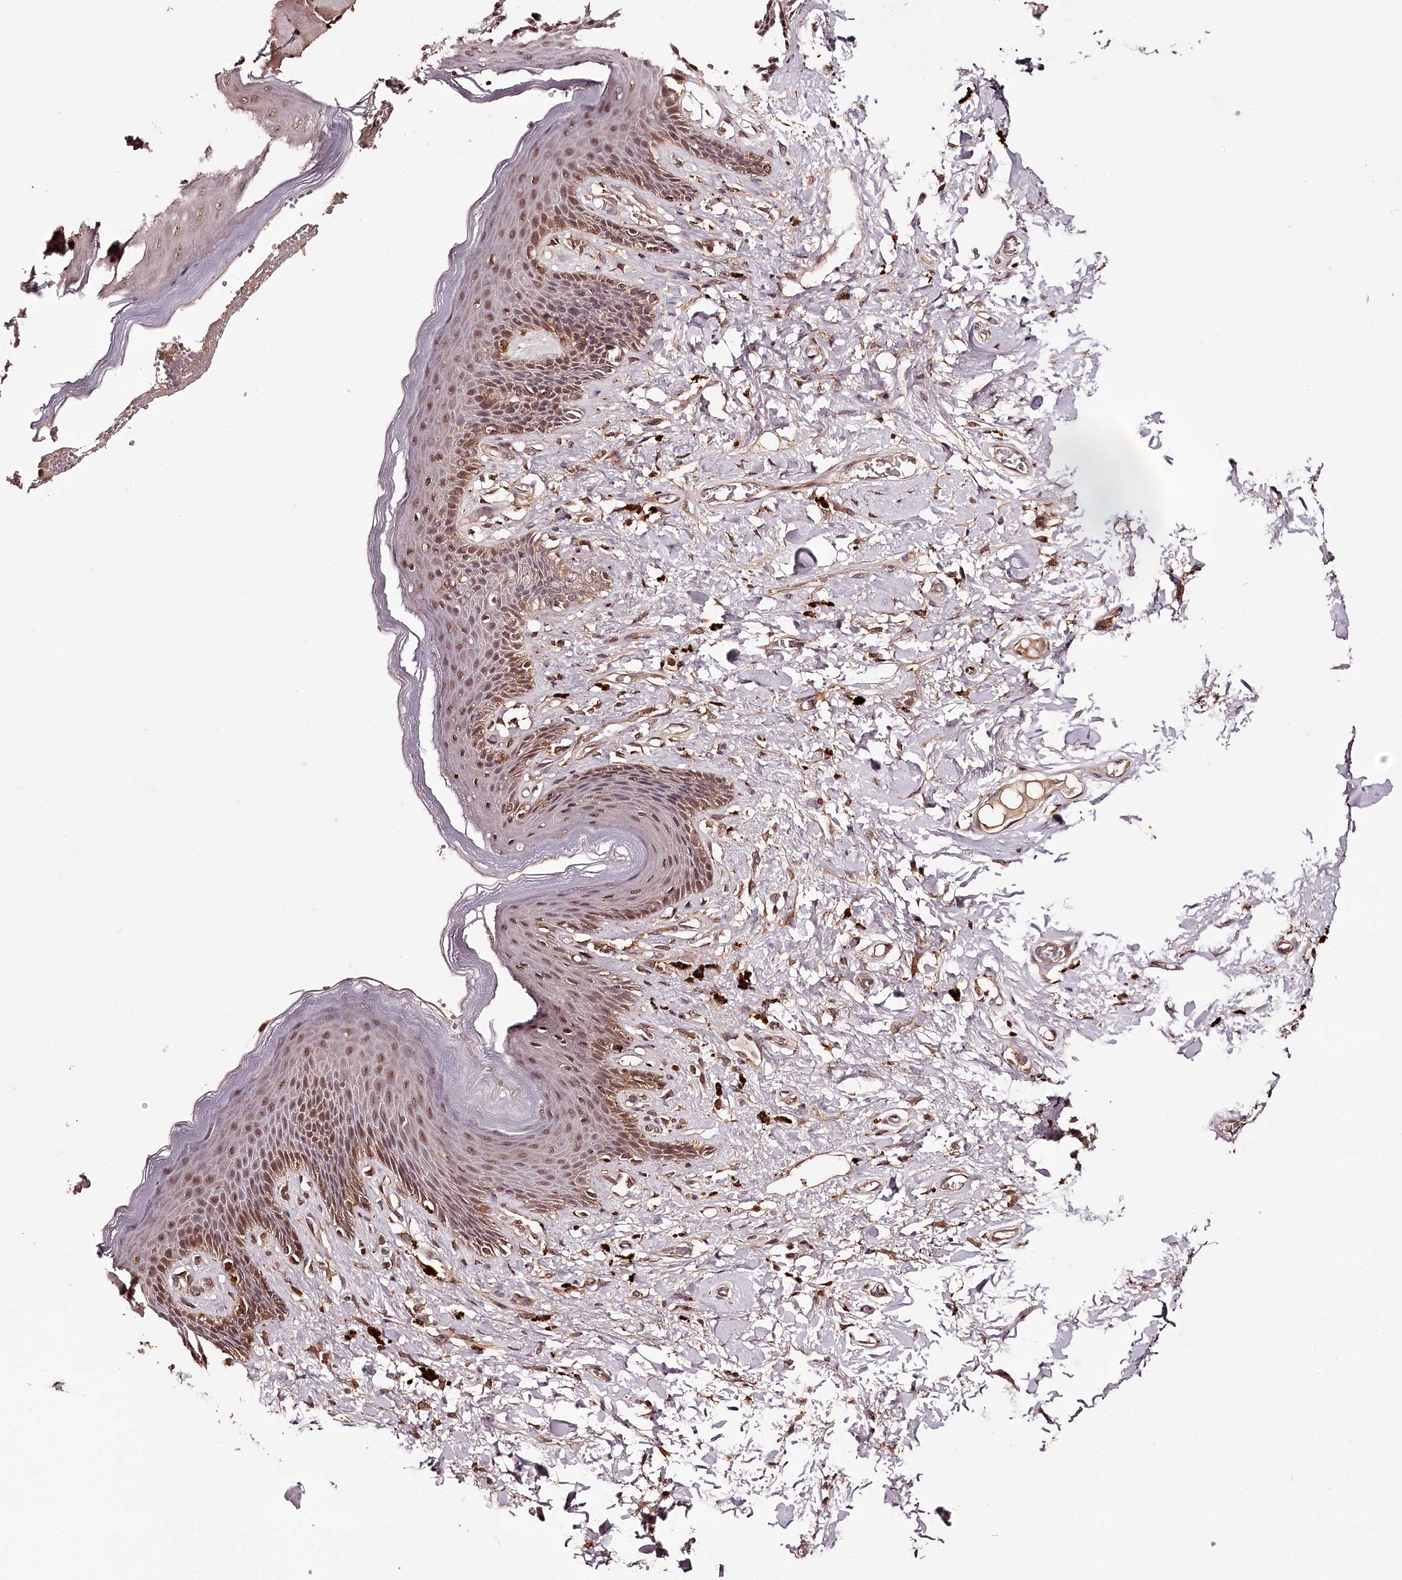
{"staining": {"intensity": "moderate", "quantity": ">75%", "location": "cytoplasmic/membranous,nuclear"}, "tissue": "skin", "cell_type": "Epidermal cells", "image_type": "normal", "snomed": [{"axis": "morphology", "description": "Normal tissue, NOS"}, {"axis": "topography", "description": "Anal"}], "caption": "This is an image of IHC staining of normal skin, which shows moderate staining in the cytoplasmic/membranous,nuclear of epidermal cells.", "gene": "TTC12", "patient": {"sex": "female", "age": 78}}